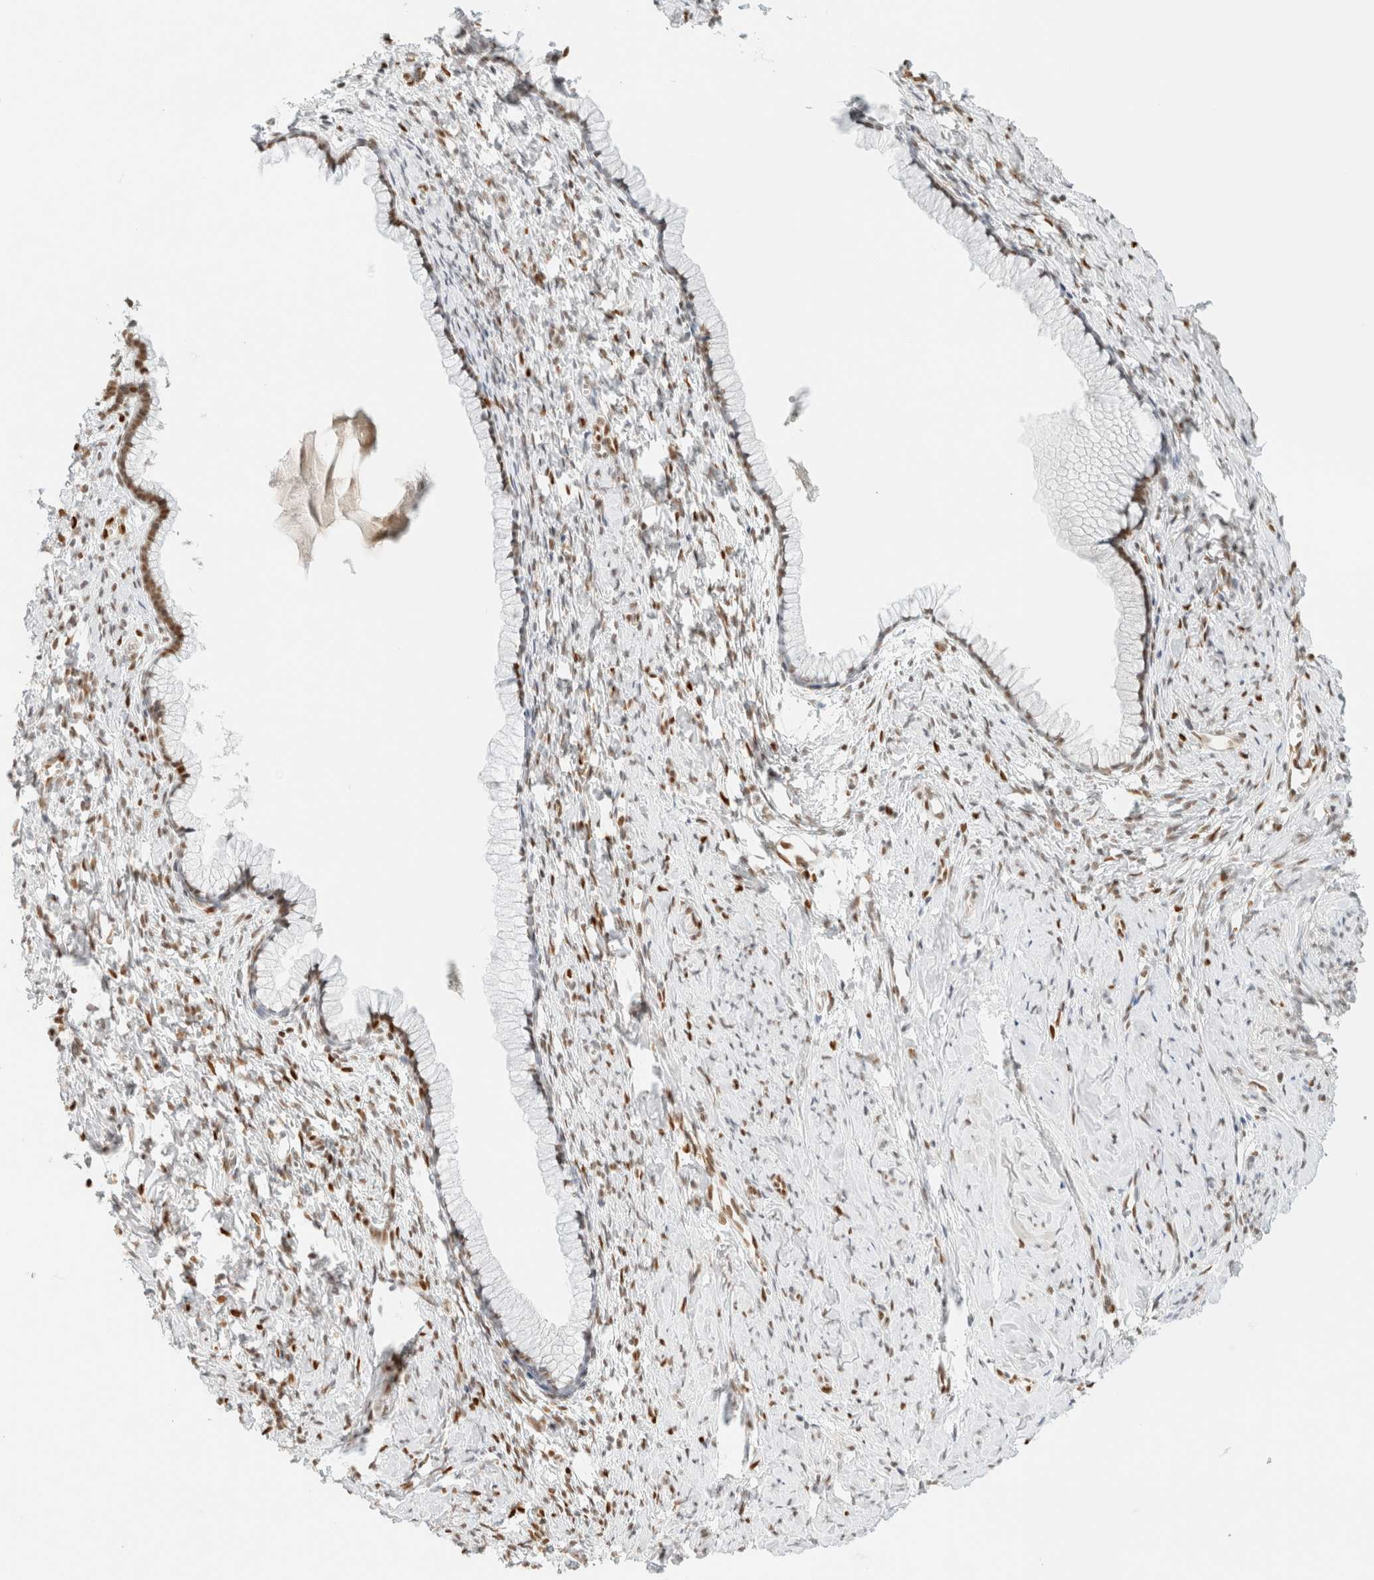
{"staining": {"intensity": "moderate", "quantity": "<25%", "location": "nuclear"}, "tissue": "cervix", "cell_type": "Glandular cells", "image_type": "normal", "snomed": [{"axis": "morphology", "description": "Normal tissue, NOS"}, {"axis": "topography", "description": "Cervix"}], "caption": "IHC of normal human cervix demonstrates low levels of moderate nuclear positivity in about <25% of glandular cells. (IHC, brightfield microscopy, high magnification).", "gene": "DDB2", "patient": {"sex": "female", "age": 75}}